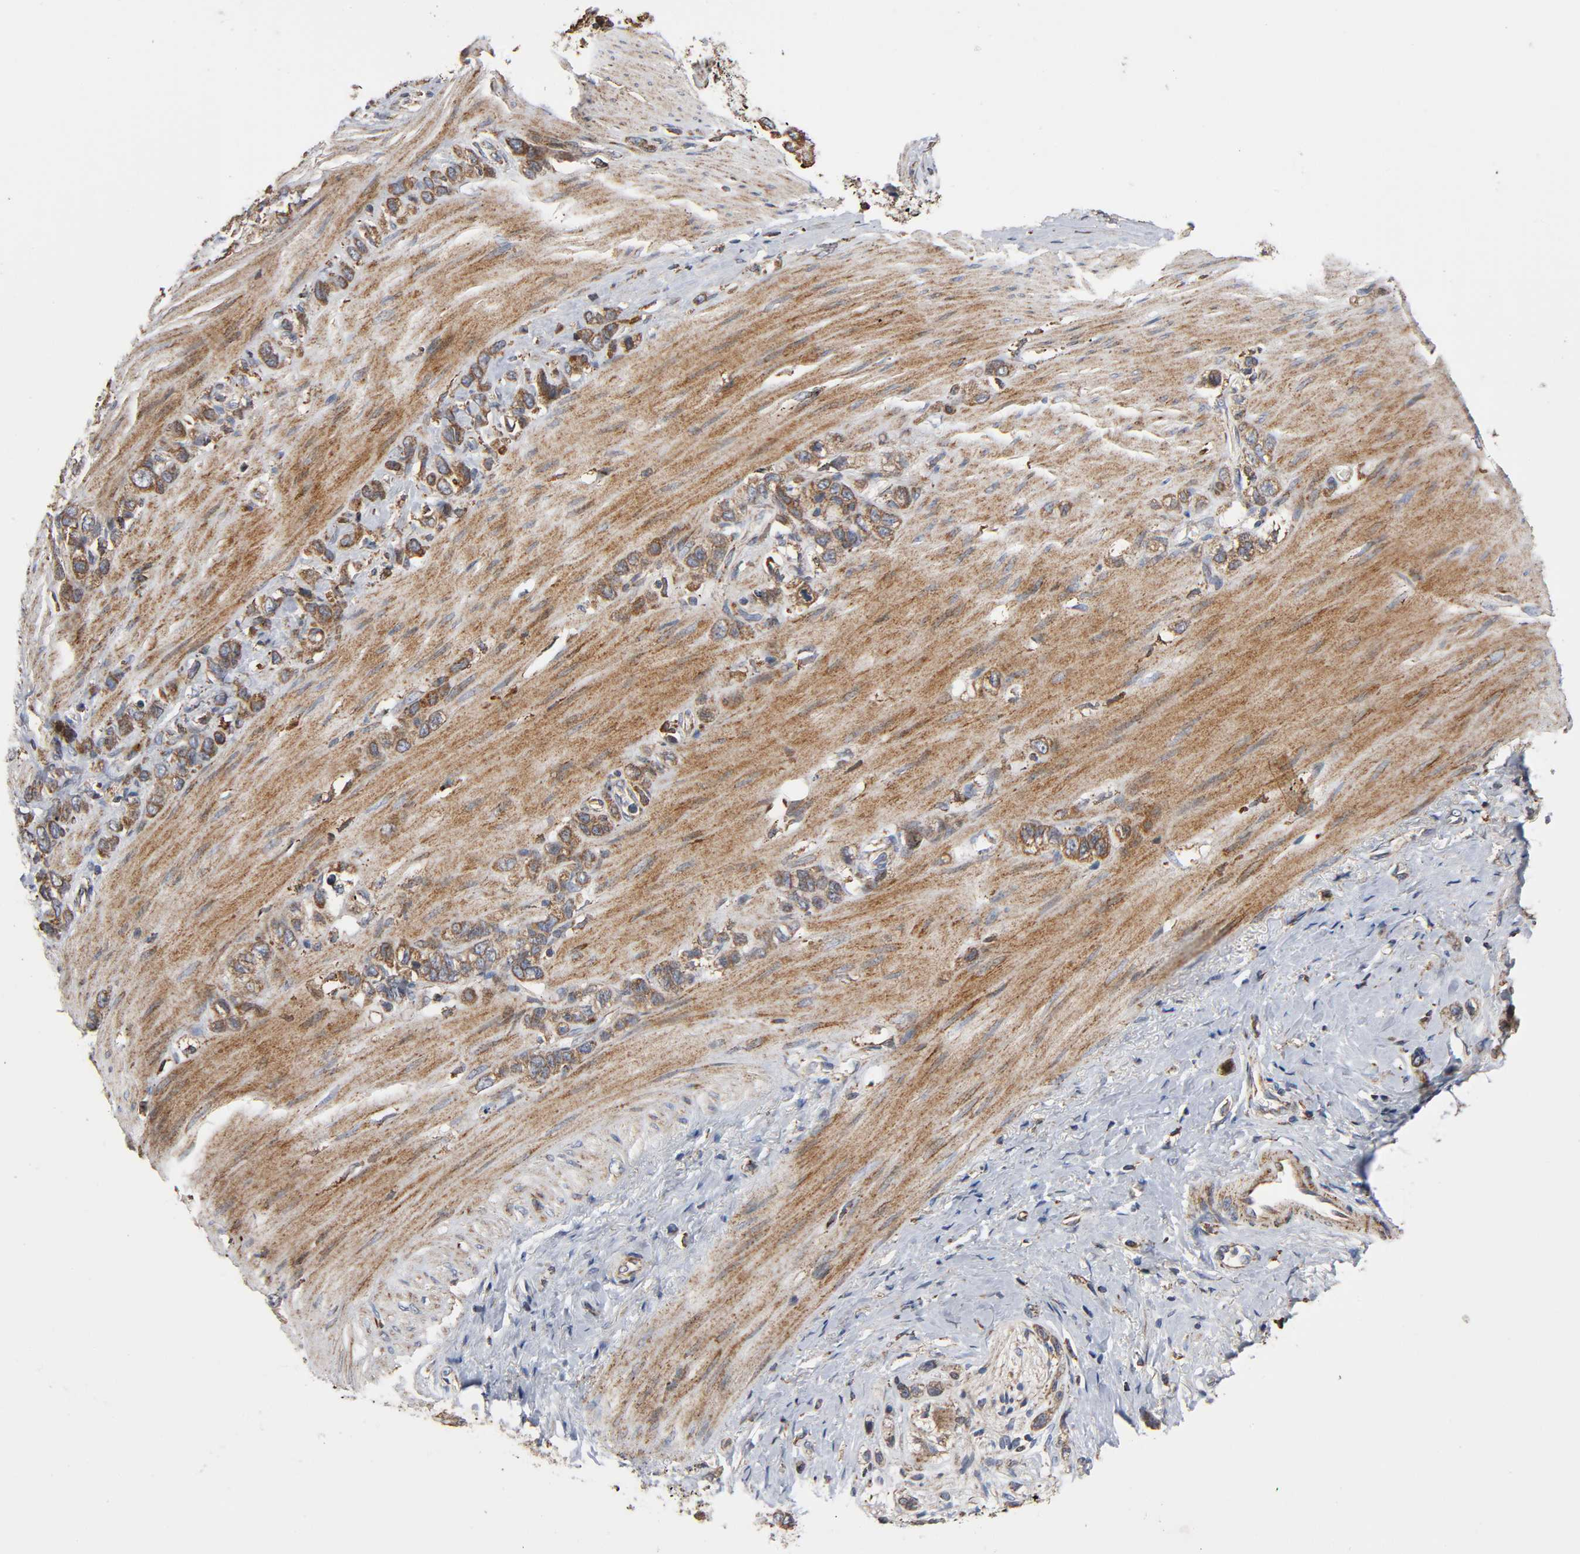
{"staining": {"intensity": "moderate", "quantity": "25%-75%", "location": "cytoplasmic/membranous"}, "tissue": "stomach cancer", "cell_type": "Tumor cells", "image_type": "cancer", "snomed": [{"axis": "morphology", "description": "Normal tissue, NOS"}, {"axis": "morphology", "description": "Adenocarcinoma, NOS"}, {"axis": "morphology", "description": "Adenocarcinoma, High grade"}, {"axis": "topography", "description": "Stomach, upper"}, {"axis": "topography", "description": "Stomach"}], "caption": "IHC image of human stomach cancer (adenocarcinoma (high-grade)) stained for a protein (brown), which exhibits medium levels of moderate cytoplasmic/membranous staining in about 25%-75% of tumor cells.", "gene": "MAP3K1", "patient": {"sex": "female", "age": 65}}